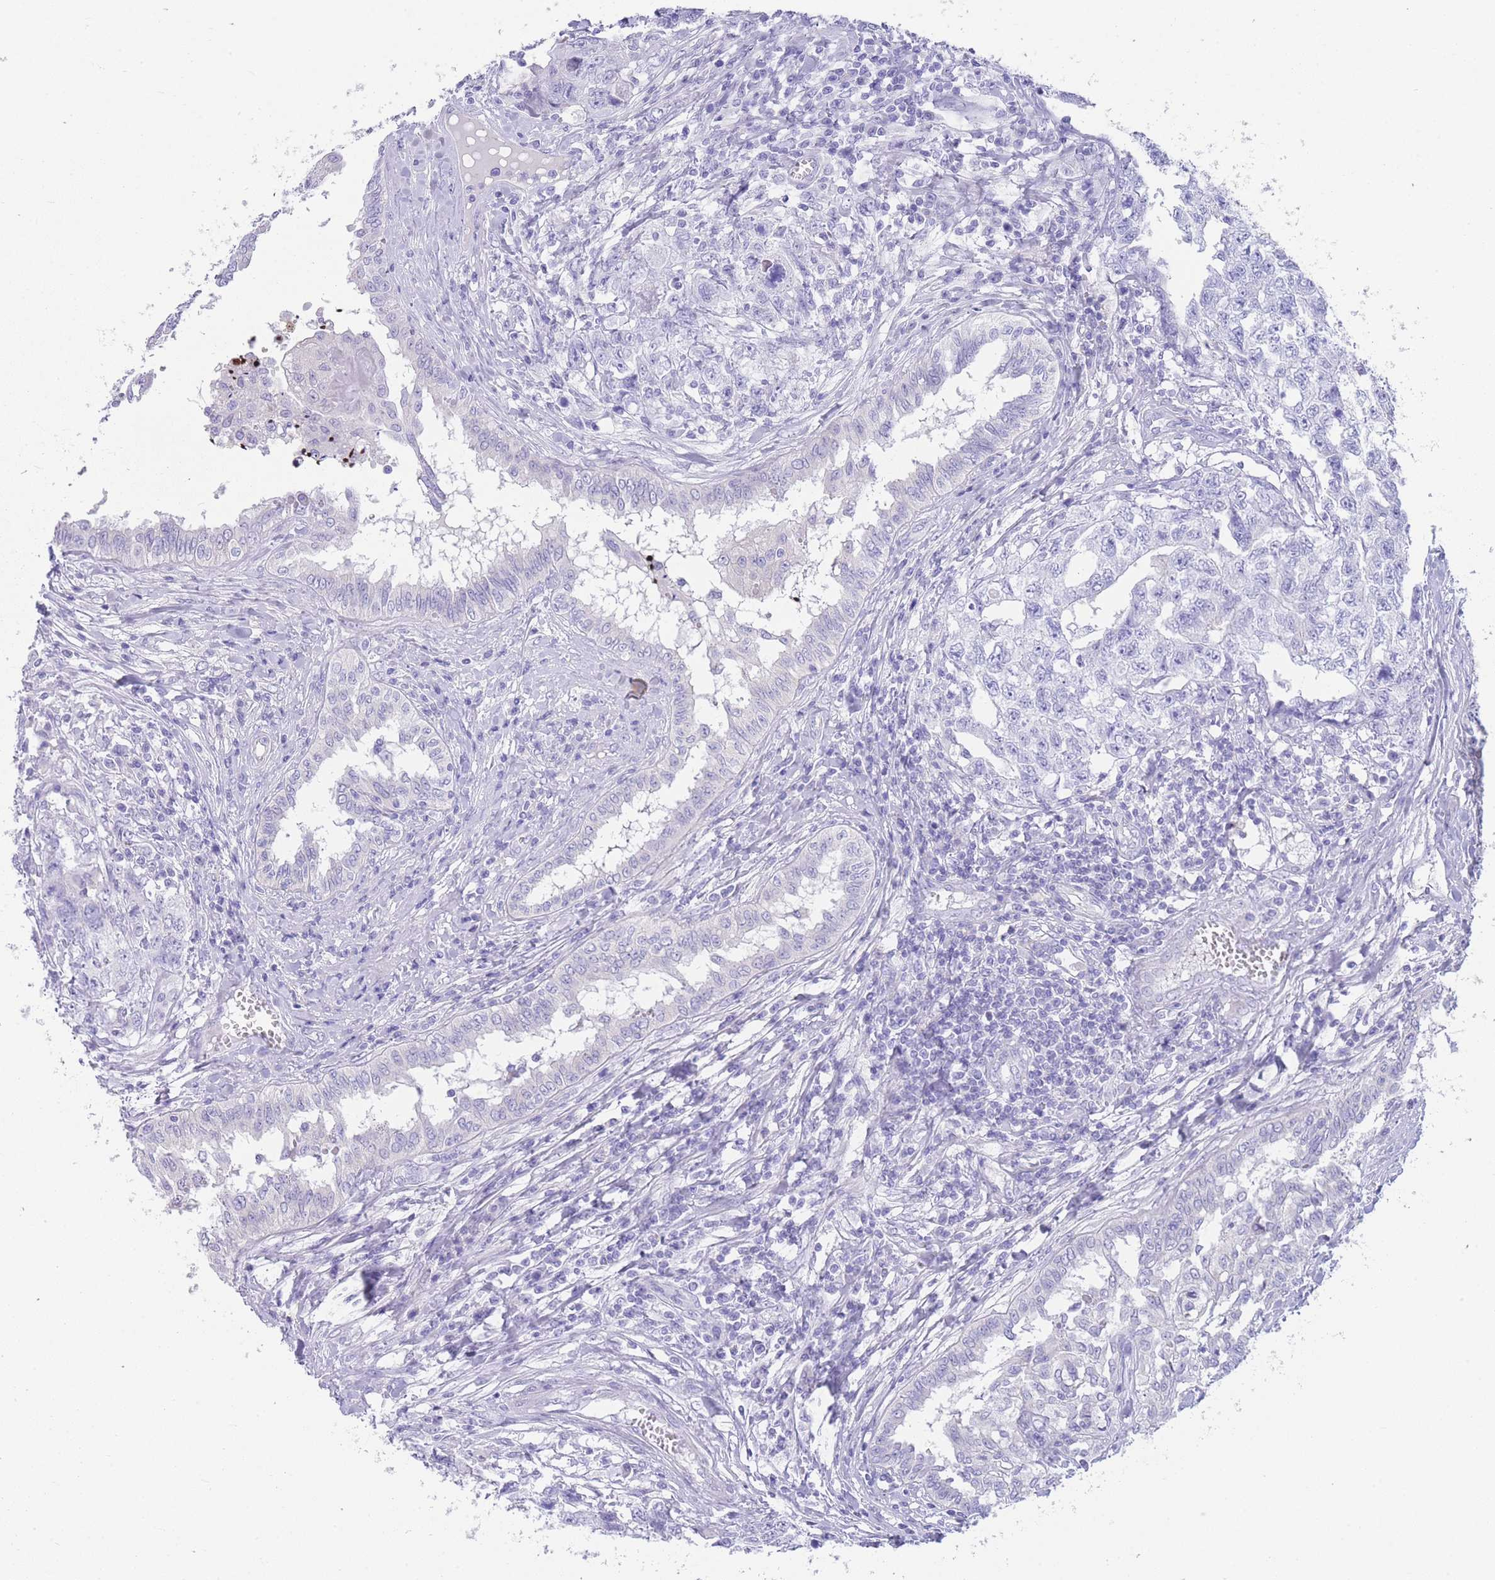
{"staining": {"intensity": "negative", "quantity": "none", "location": "none"}, "tissue": "testis cancer", "cell_type": "Tumor cells", "image_type": "cancer", "snomed": [{"axis": "morphology", "description": "Carcinoma, Embryonal, NOS"}, {"axis": "topography", "description": "Testis"}], "caption": "Immunohistochemistry (IHC) image of testis embryonal carcinoma stained for a protein (brown), which displays no positivity in tumor cells.", "gene": "LRRC37A", "patient": {"sex": "male", "age": 31}}